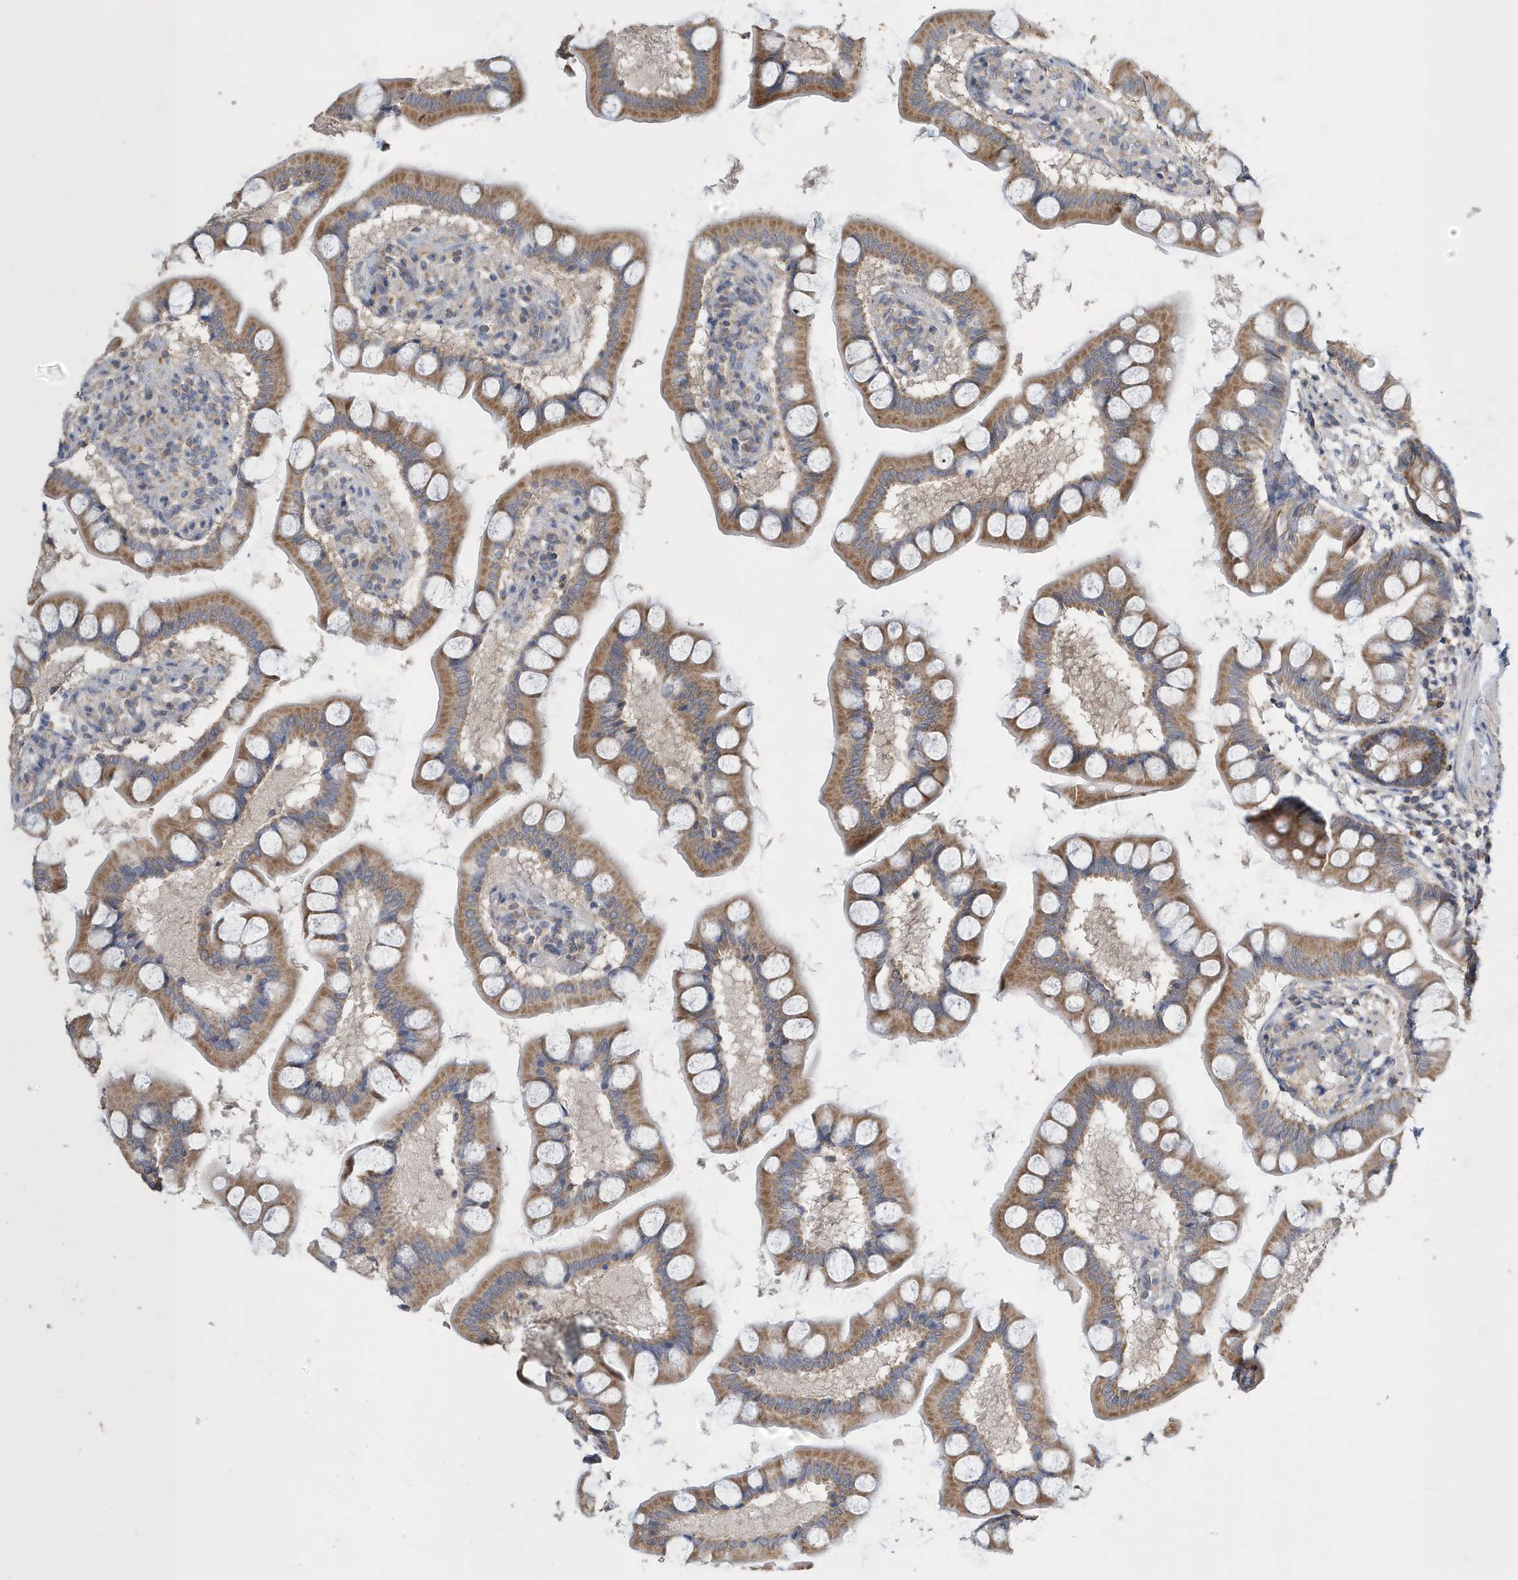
{"staining": {"intensity": "moderate", "quantity": ">75%", "location": "cytoplasmic/membranous"}, "tissue": "small intestine", "cell_type": "Glandular cells", "image_type": "normal", "snomed": [{"axis": "morphology", "description": "Normal tissue, NOS"}, {"axis": "topography", "description": "Small intestine"}], "caption": "IHC (DAB (3,3'-diaminobenzidine)) staining of benign human small intestine demonstrates moderate cytoplasmic/membranous protein staining in approximately >75% of glandular cells.", "gene": "SPATA5", "patient": {"sex": "male", "age": 41}}